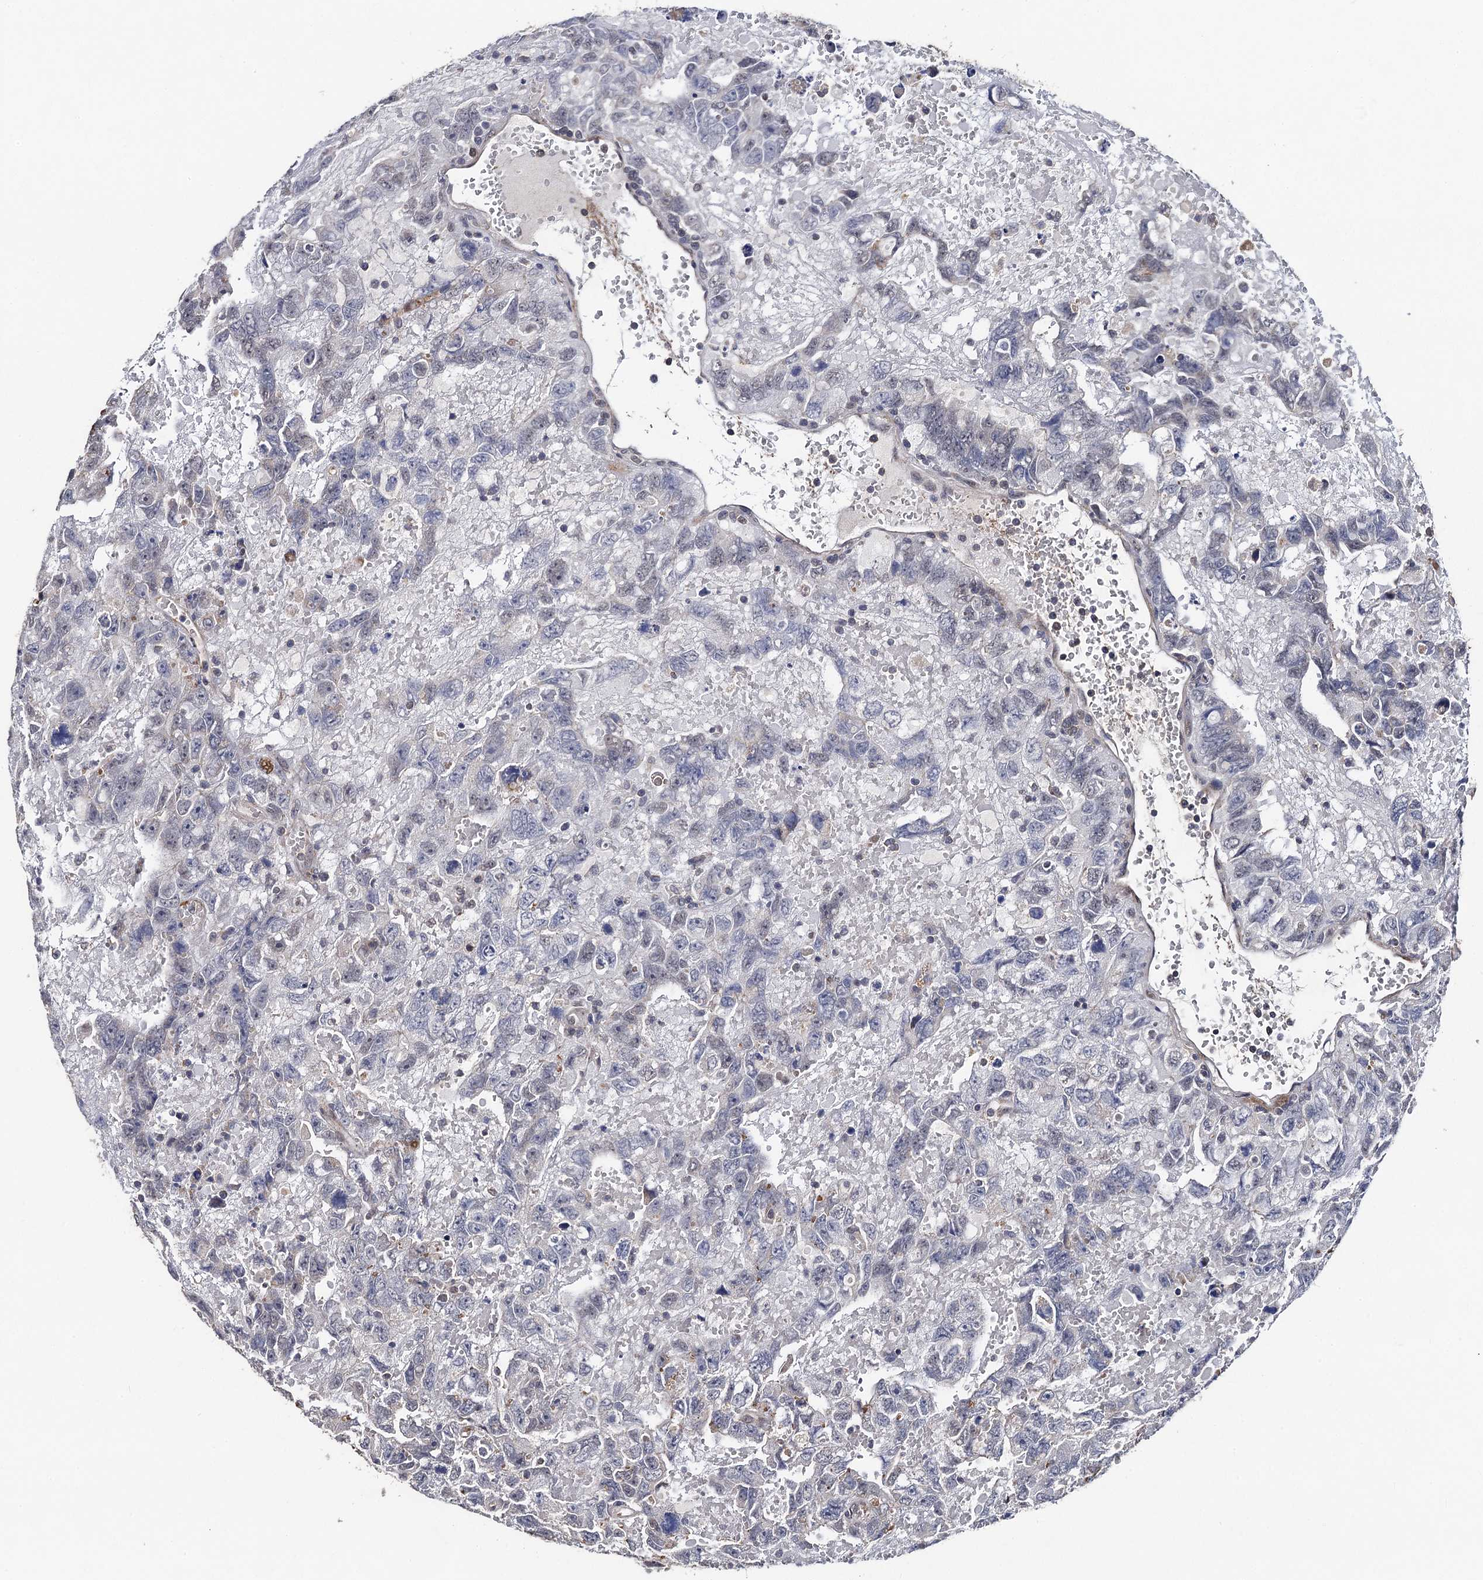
{"staining": {"intensity": "negative", "quantity": "none", "location": "none"}, "tissue": "testis cancer", "cell_type": "Tumor cells", "image_type": "cancer", "snomed": [{"axis": "morphology", "description": "Carcinoma, Embryonal, NOS"}, {"axis": "topography", "description": "Testis"}], "caption": "This is a micrograph of immunohistochemistry staining of testis cancer, which shows no positivity in tumor cells.", "gene": "PPTC7", "patient": {"sex": "male", "age": 45}}